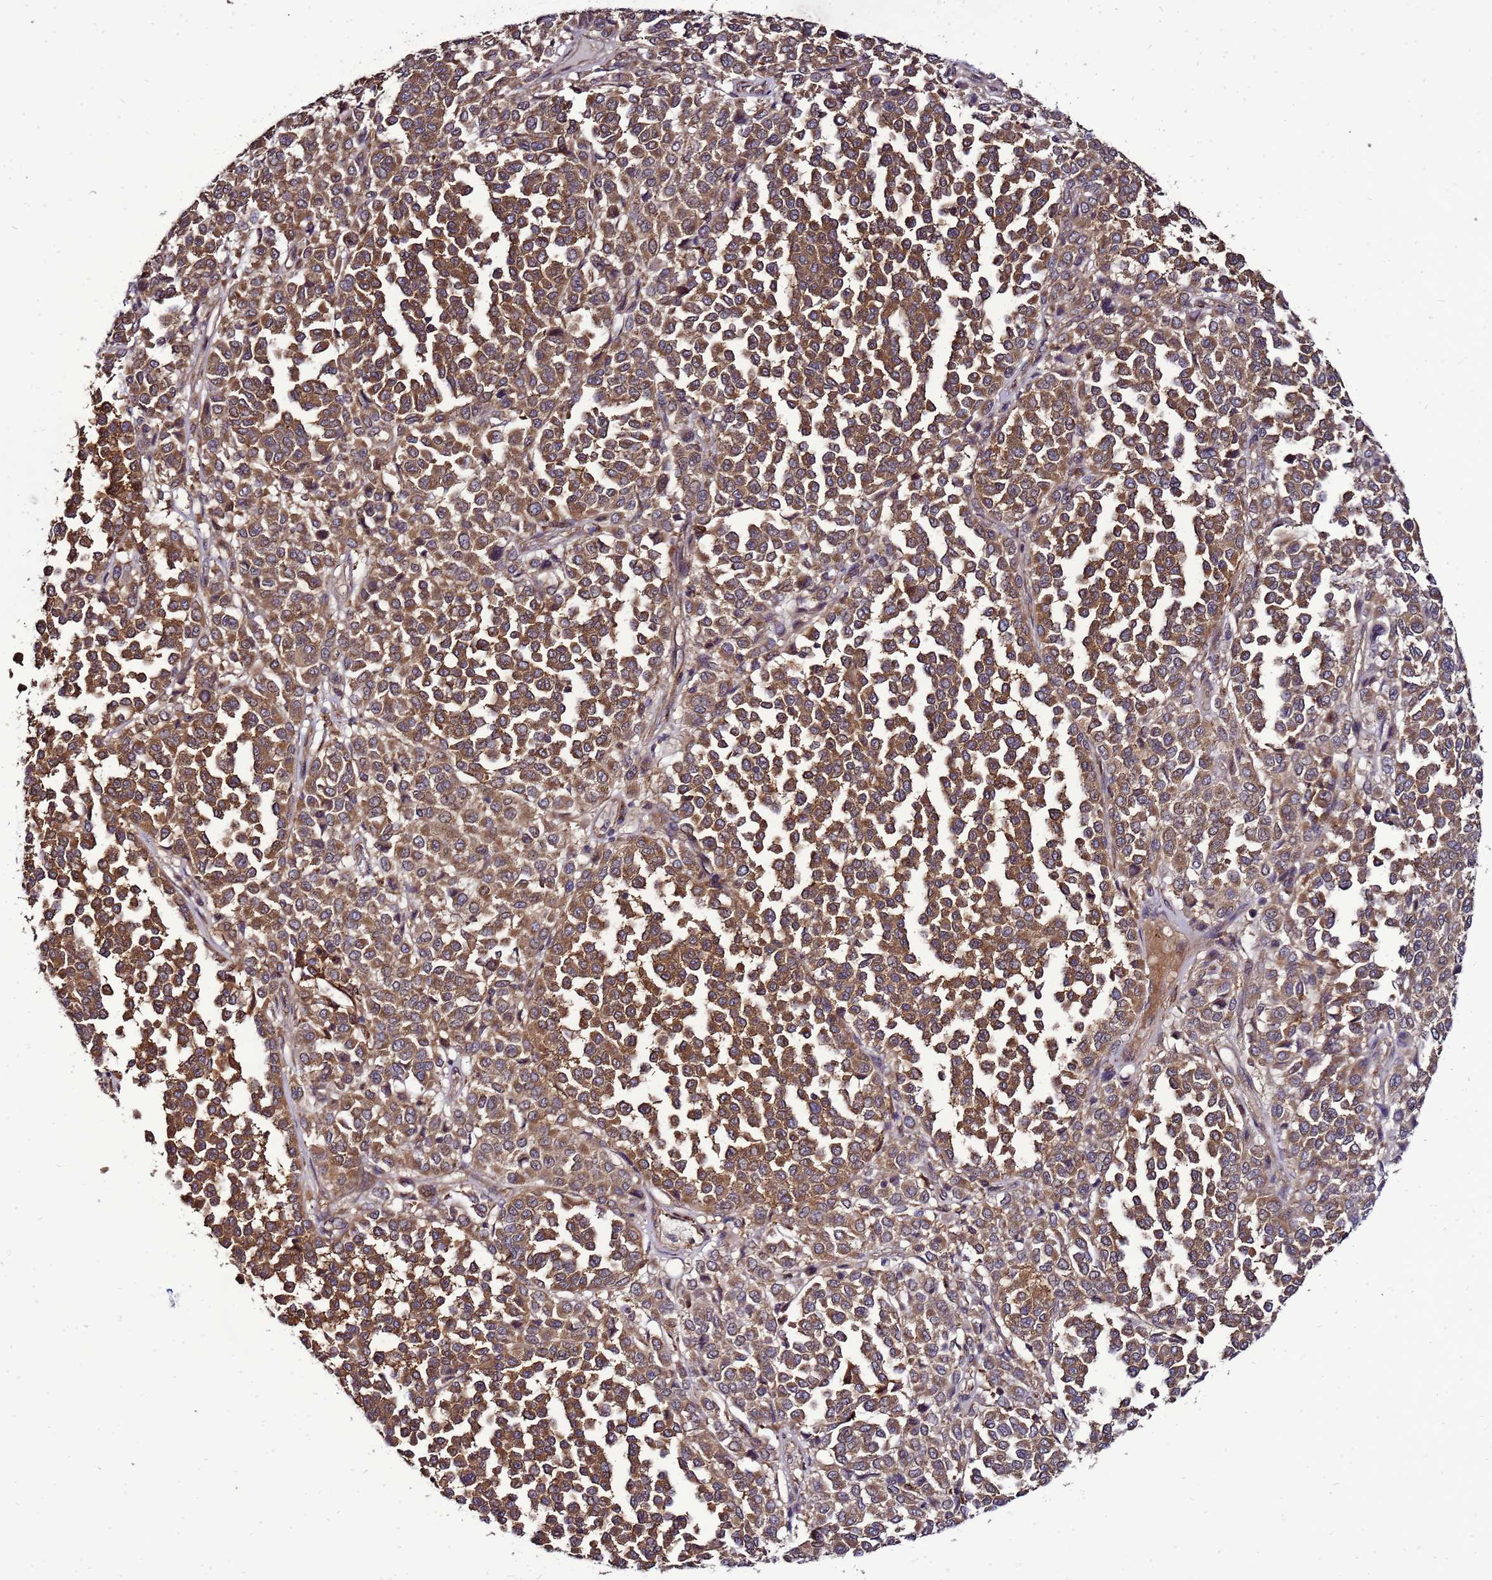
{"staining": {"intensity": "strong", "quantity": ">75%", "location": "cytoplasmic/membranous"}, "tissue": "melanoma", "cell_type": "Tumor cells", "image_type": "cancer", "snomed": [{"axis": "morphology", "description": "Malignant melanoma, Metastatic site"}, {"axis": "topography", "description": "Pancreas"}], "caption": "Protein staining shows strong cytoplasmic/membranous positivity in about >75% of tumor cells in malignant melanoma (metastatic site).", "gene": "TRABD", "patient": {"sex": "female", "age": 30}}